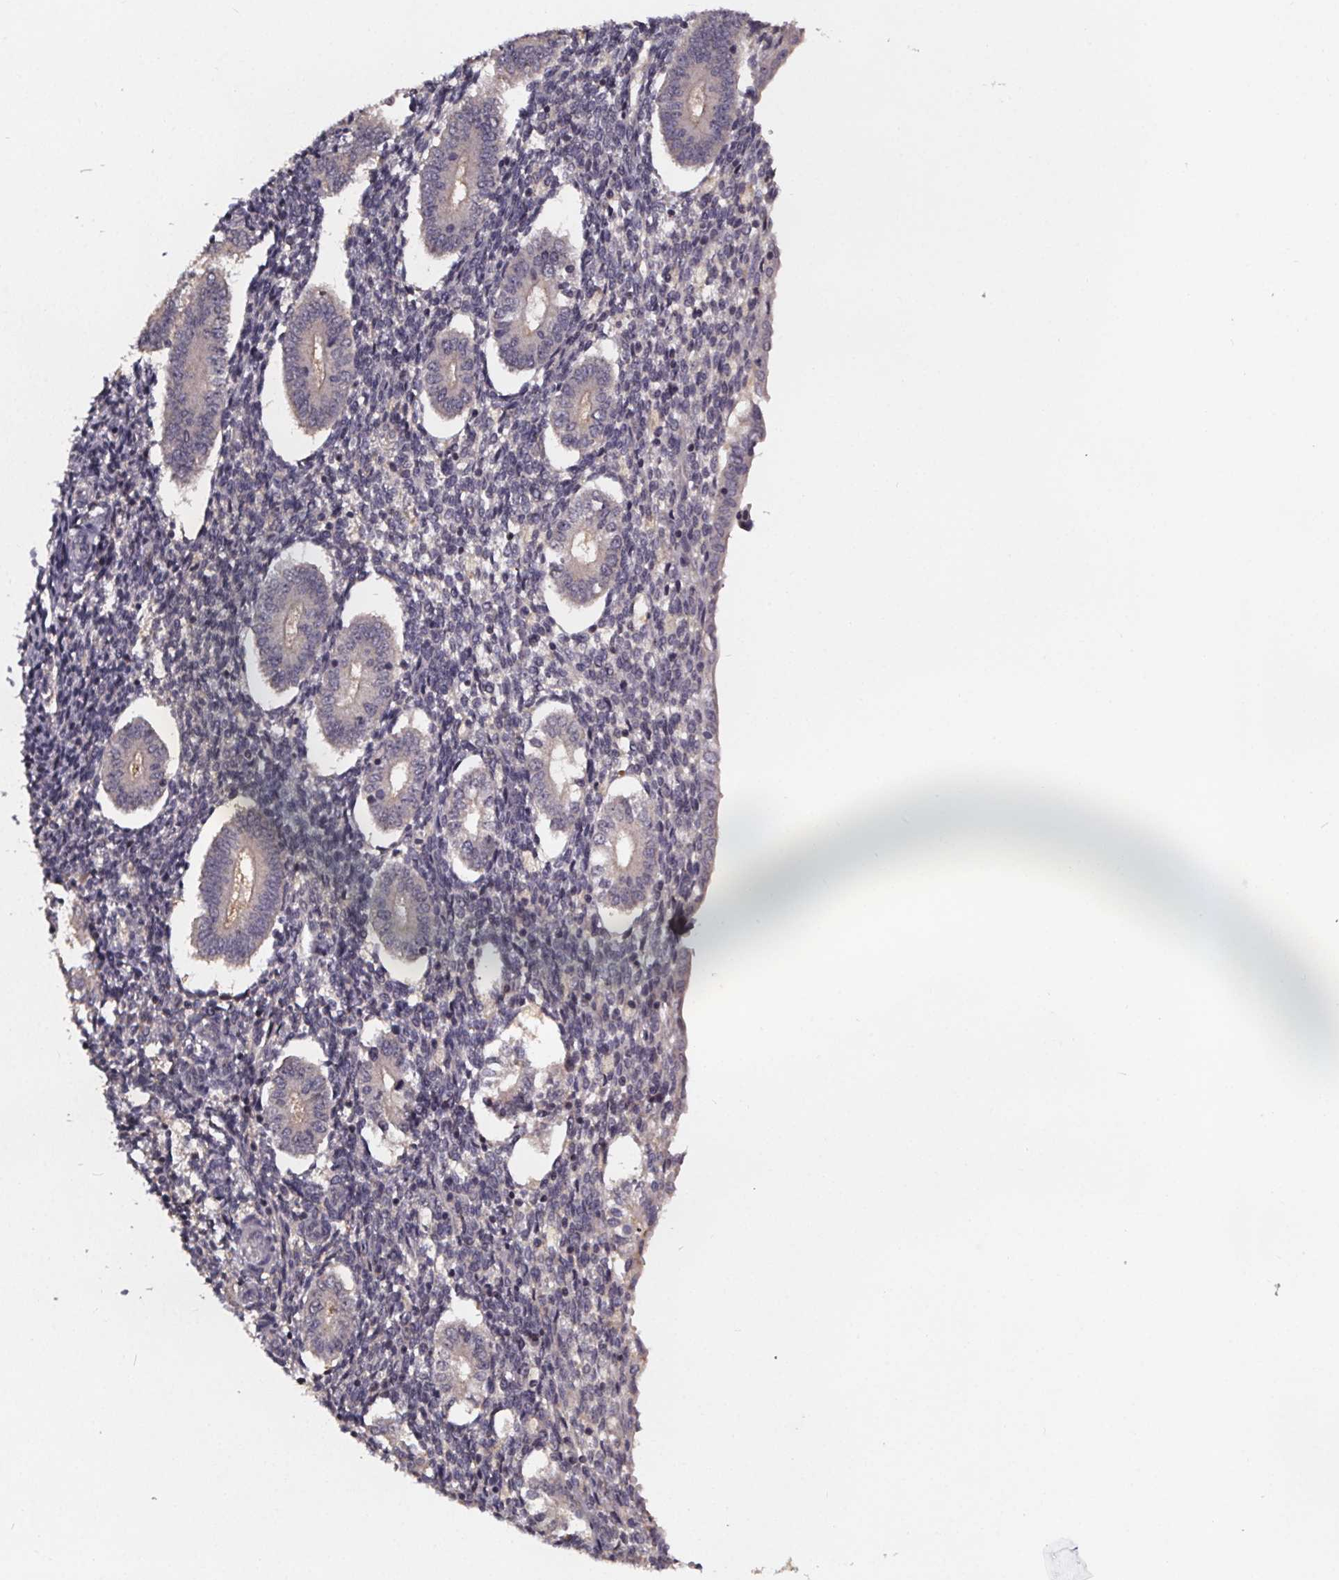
{"staining": {"intensity": "negative", "quantity": "none", "location": "none"}, "tissue": "endometrium", "cell_type": "Cells in endometrial stroma", "image_type": "normal", "snomed": [{"axis": "morphology", "description": "Normal tissue, NOS"}, {"axis": "topography", "description": "Endometrium"}], "caption": "This is an immunohistochemistry (IHC) image of unremarkable human endometrium. There is no staining in cells in endometrial stroma.", "gene": "SMIM1", "patient": {"sex": "female", "age": 40}}